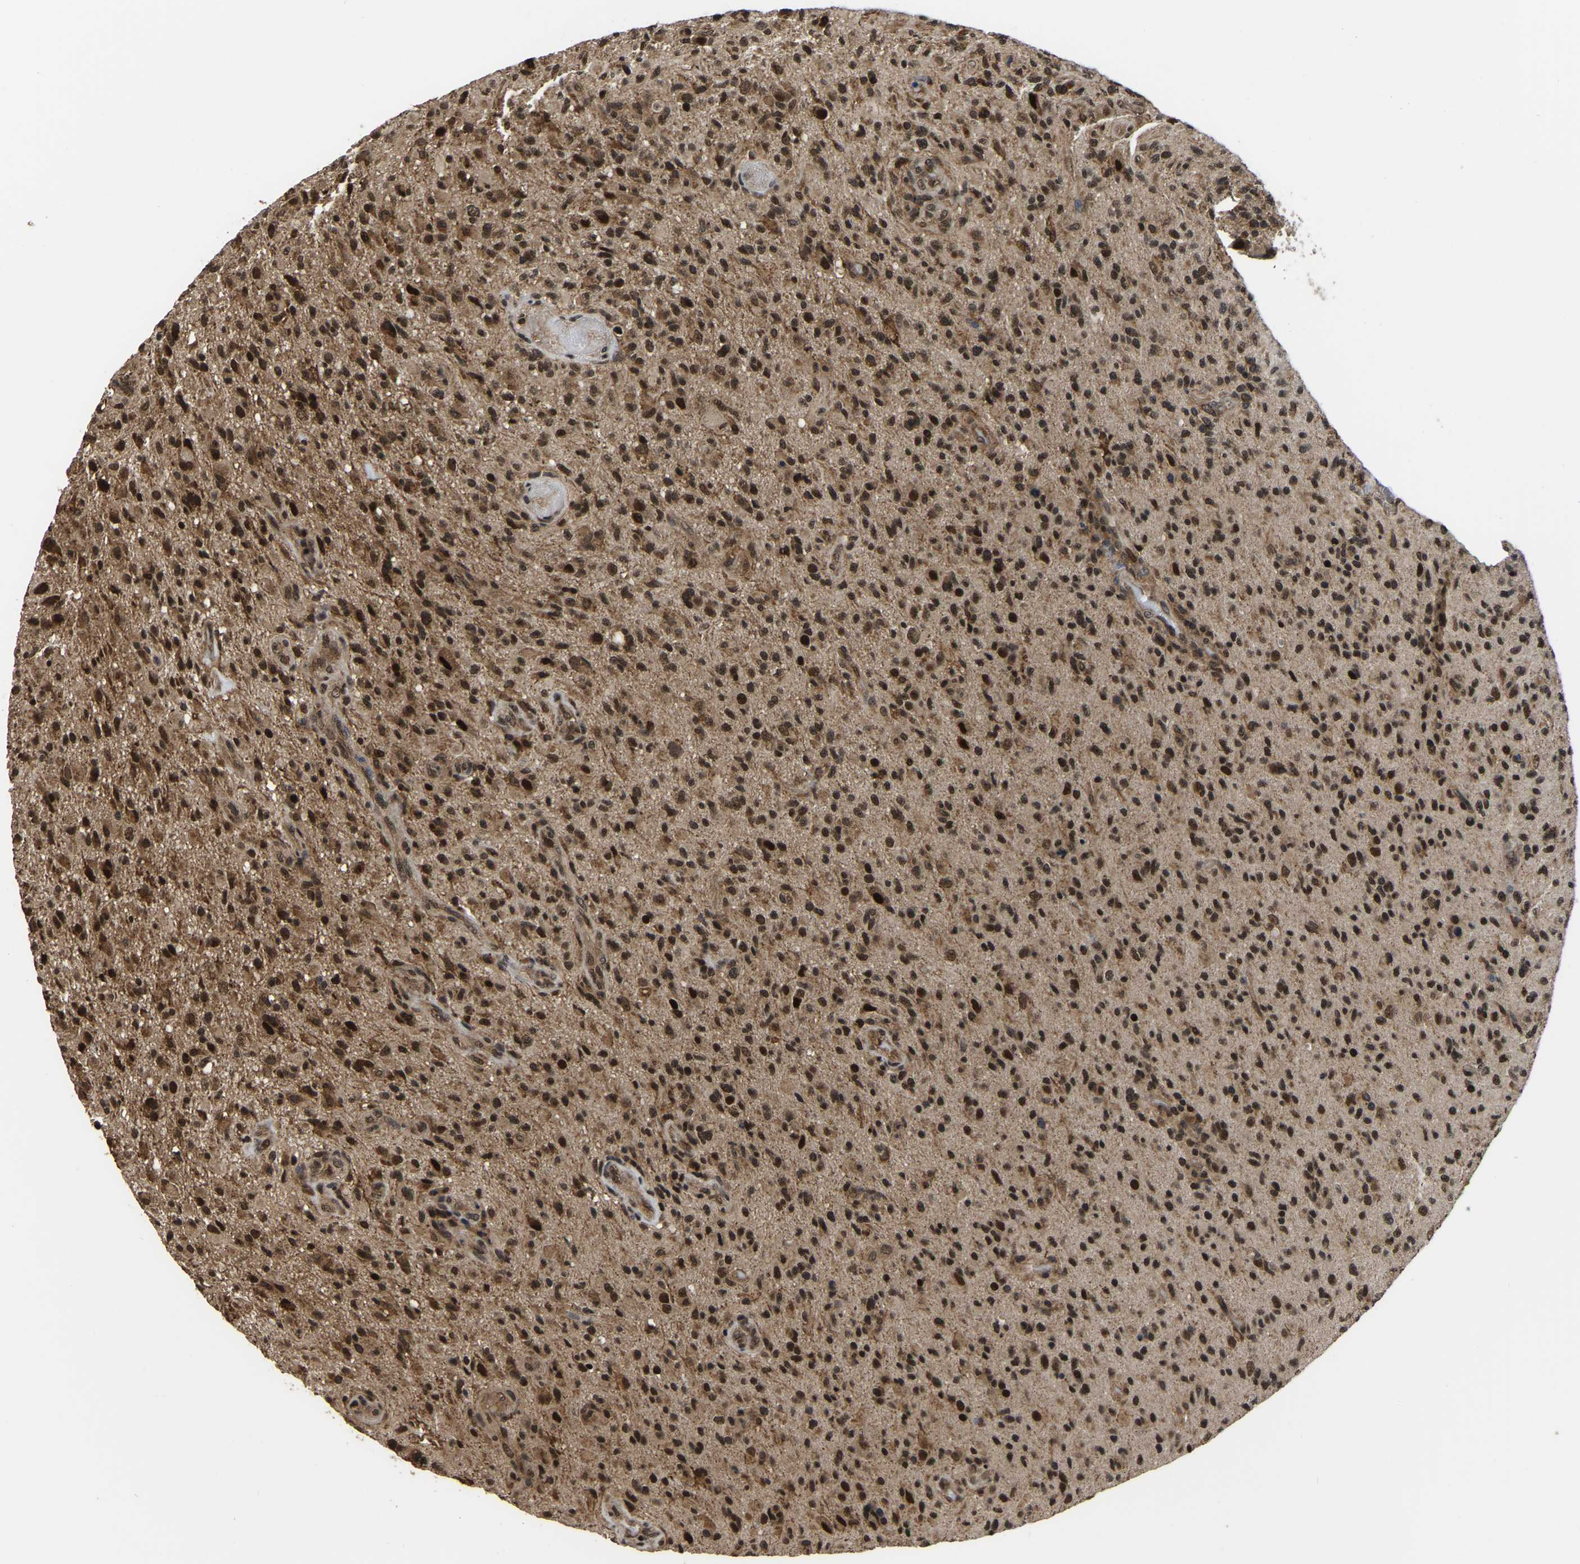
{"staining": {"intensity": "strong", "quantity": ">75%", "location": "cytoplasmic/membranous,nuclear"}, "tissue": "glioma", "cell_type": "Tumor cells", "image_type": "cancer", "snomed": [{"axis": "morphology", "description": "Glioma, malignant, High grade"}, {"axis": "topography", "description": "Brain"}], "caption": "Immunohistochemistry (IHC) staining of malignant glioma (high-grade), which reveals high levels of strong cytoplasmic/membranous and nuclear positivity in about >75% of tumor cells indicating strong cytoplasmic/membranous and nuclear protein positivity. The staining was performed using DAB (3,3'-diaminobenzidine) (brown) for protein detection and nuclei were counterstained in hematoxylin (blue).", "gene": "CIAO1", "patient": {"sex": "male", "age": 71}}